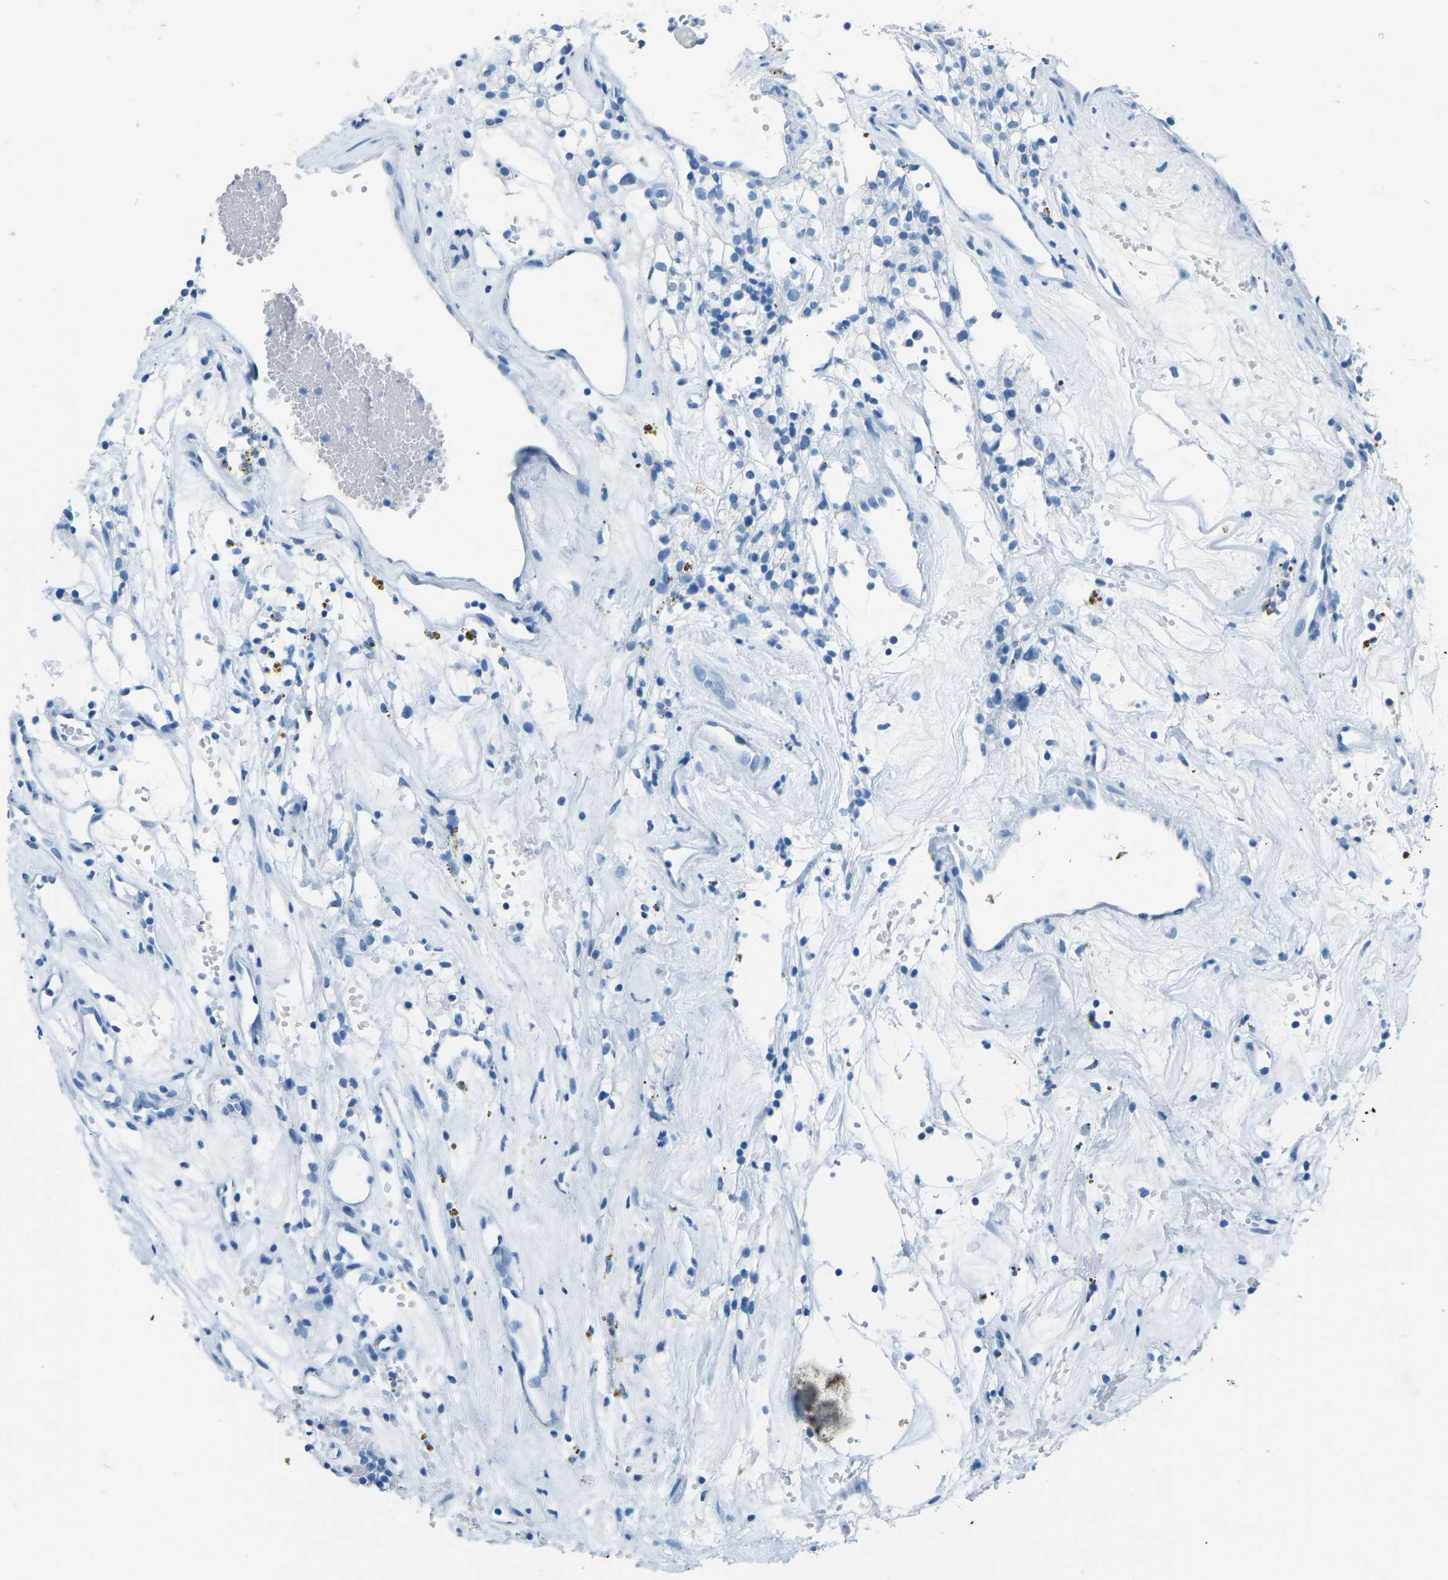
{"staining": {"intensity": "negative", "quantity": "none", "location": "none"}, "tissue": "renal cancer", "cell_type": "Tumor cells", "image_type": "cancer", "snomed": [{"axis": "morphology", "description": "Adenocarcinoma, NOS"}, {"axis": "topography", "description": "Kidney"}], "caption": "Micrograph shows no protein staining in tumor cells of renal cancer (adenocarcinoma) tissue.", "gene": "MYH8", "patient": {"sex": "male", "age": 59}}